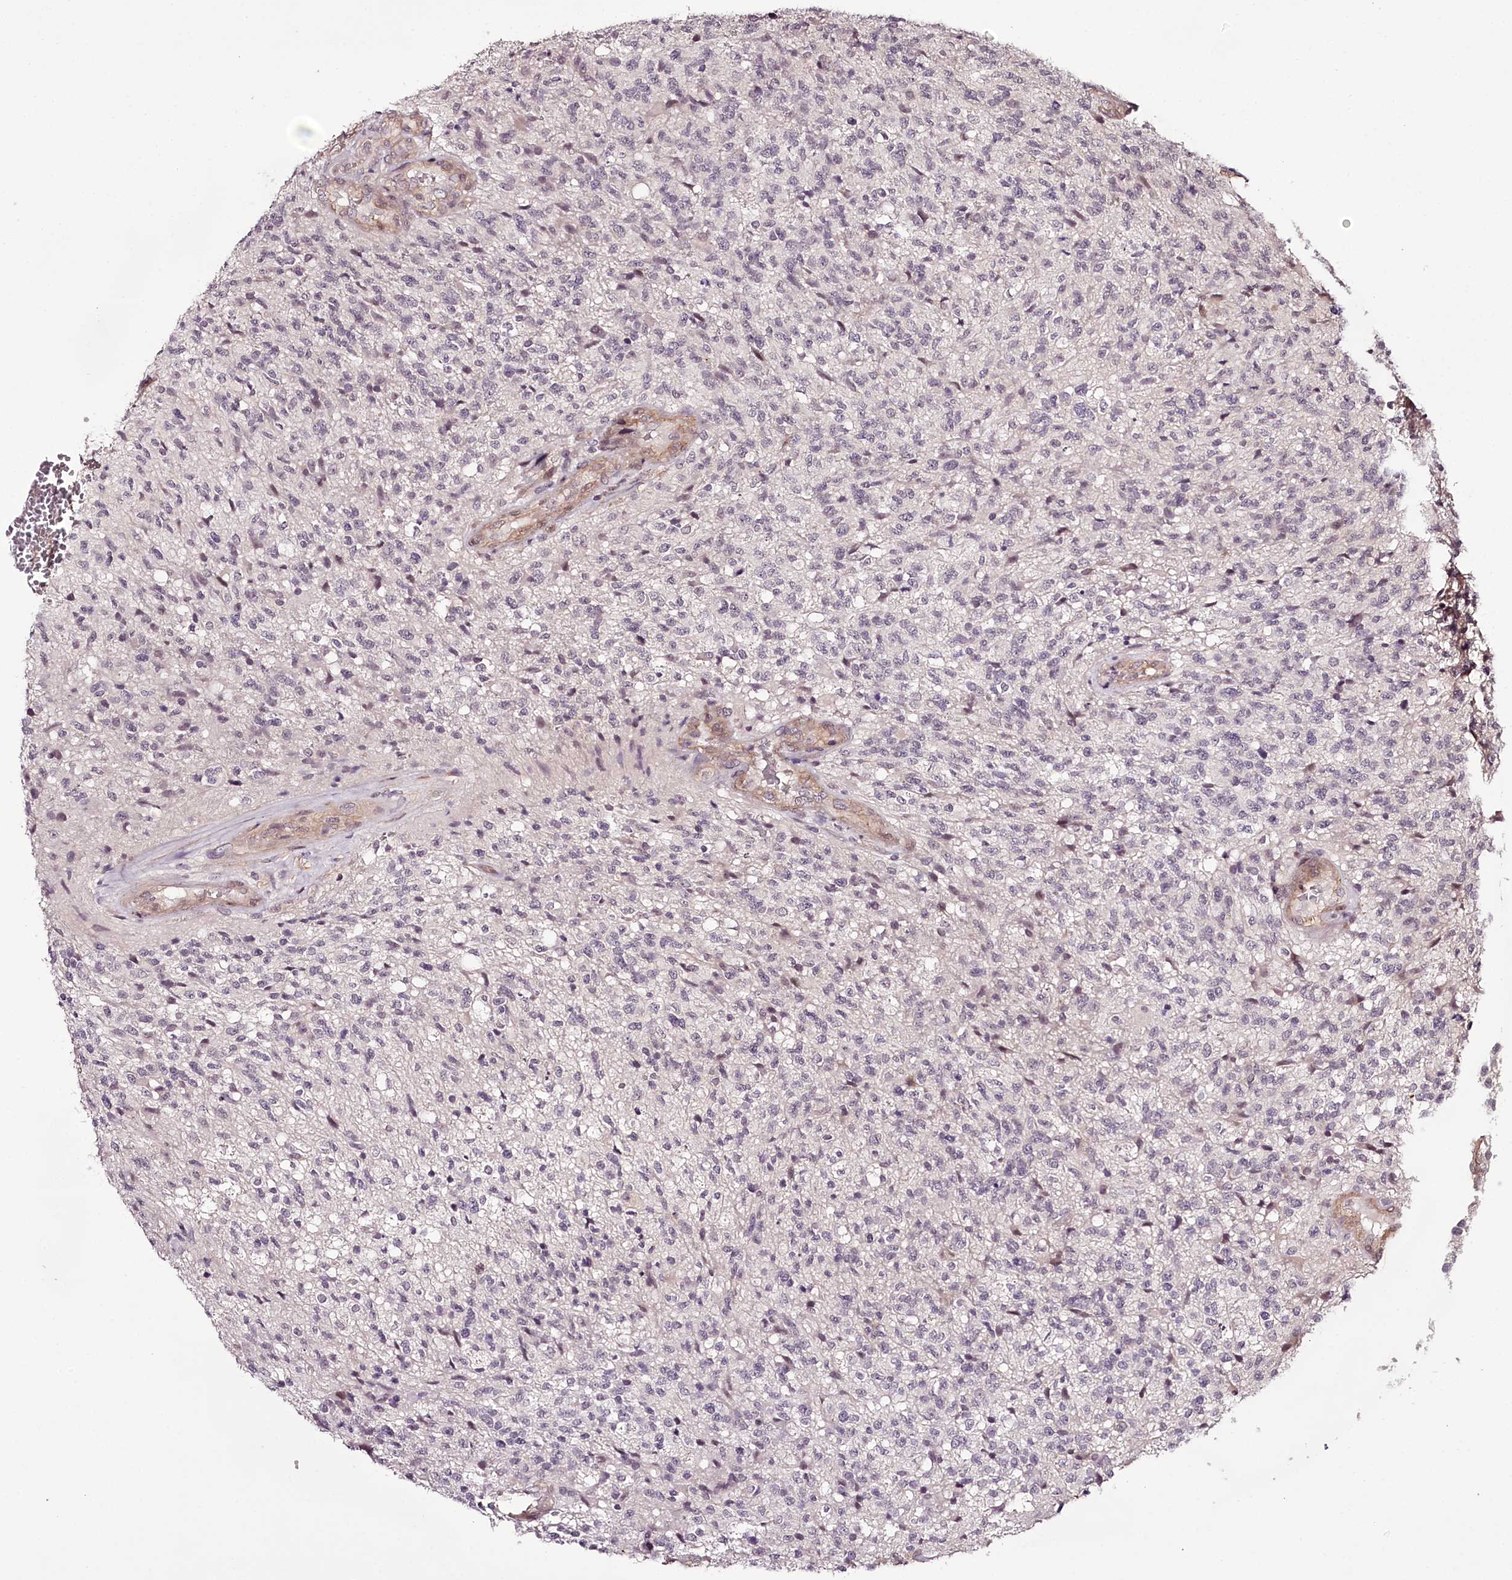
{"staining": {"intensity": "weak", "quantity": "<25%", "location": "nuclear"}, "tissue": "glioma", "cell_type": "Tumor cells", "image_type": "cancer", "snomed": [{"axis": "morphology", "description": "Glioma, malignant, High grade"}, {"axis": "topography", "description": "Brain"}], "caption": "Glioma stained for a protein using immunohistochemistry shows no staining tumor cells.", "gene": "TTC33", "patient": {"sex": "male", "age": 56}}